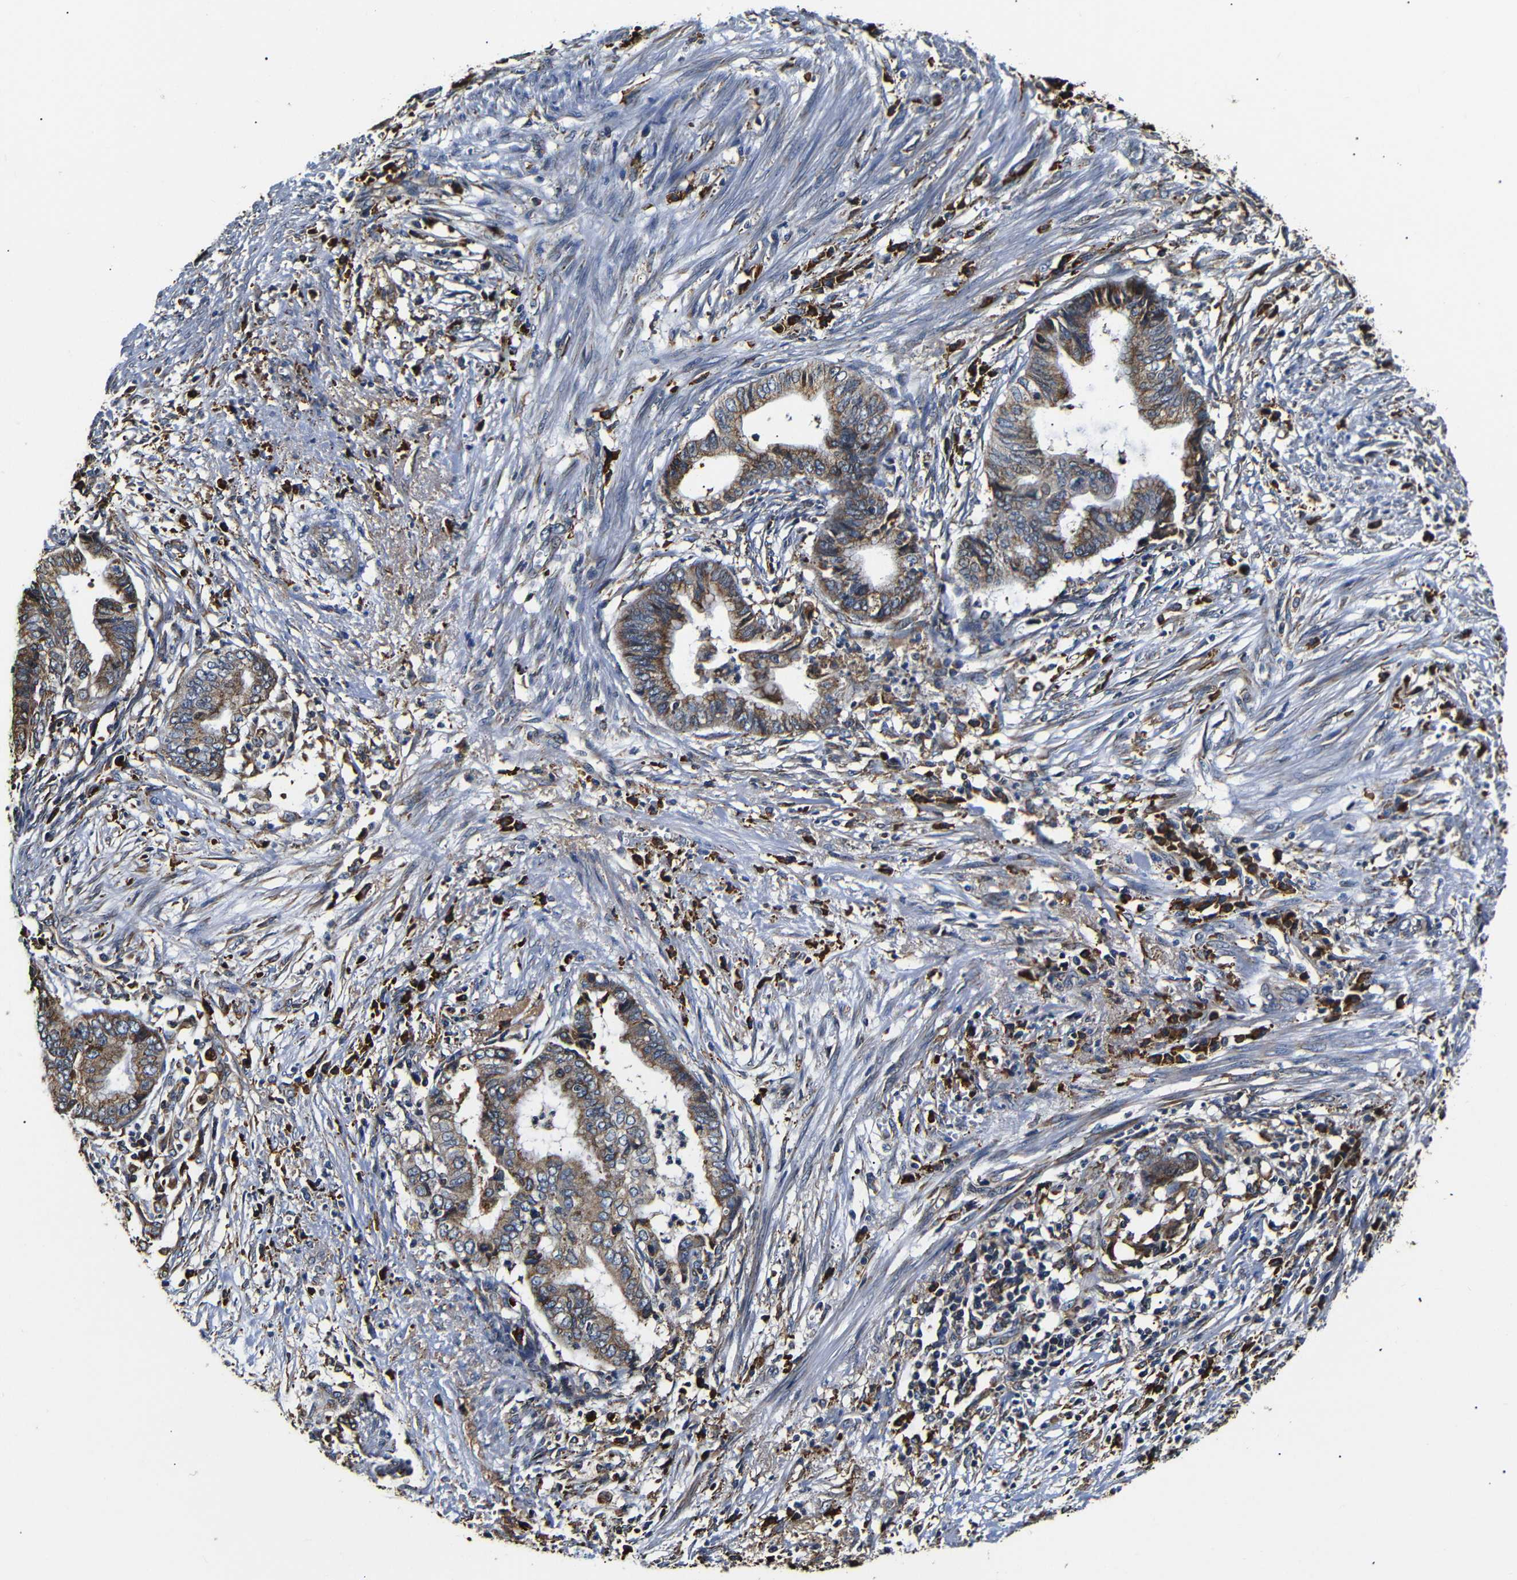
{"staining": {"intensity": "moderate", "quantity": ">75%", "location": "cytoplasmic/membranous"}, "tissue": "endometrial cancer", "cell_type": "Tumor cells", "image_type": "cancer", "snomed": [{"axis": "morphology", "description": "Necrosis, NOS"}, {"axis": "morphology", "description": "Adenocarcinoma, NOS"}, {"axis": "topography", "description": "Endometrium"}], "caption": "Immunohistochemical staining of human endometrial adenocarcinoma demonstrates medium levels of moderate cytoplasmic/membranous staining in about >75% of tumor cells.", "gene": "HHIP", "patient": {"sex": "female", "age": 79}}